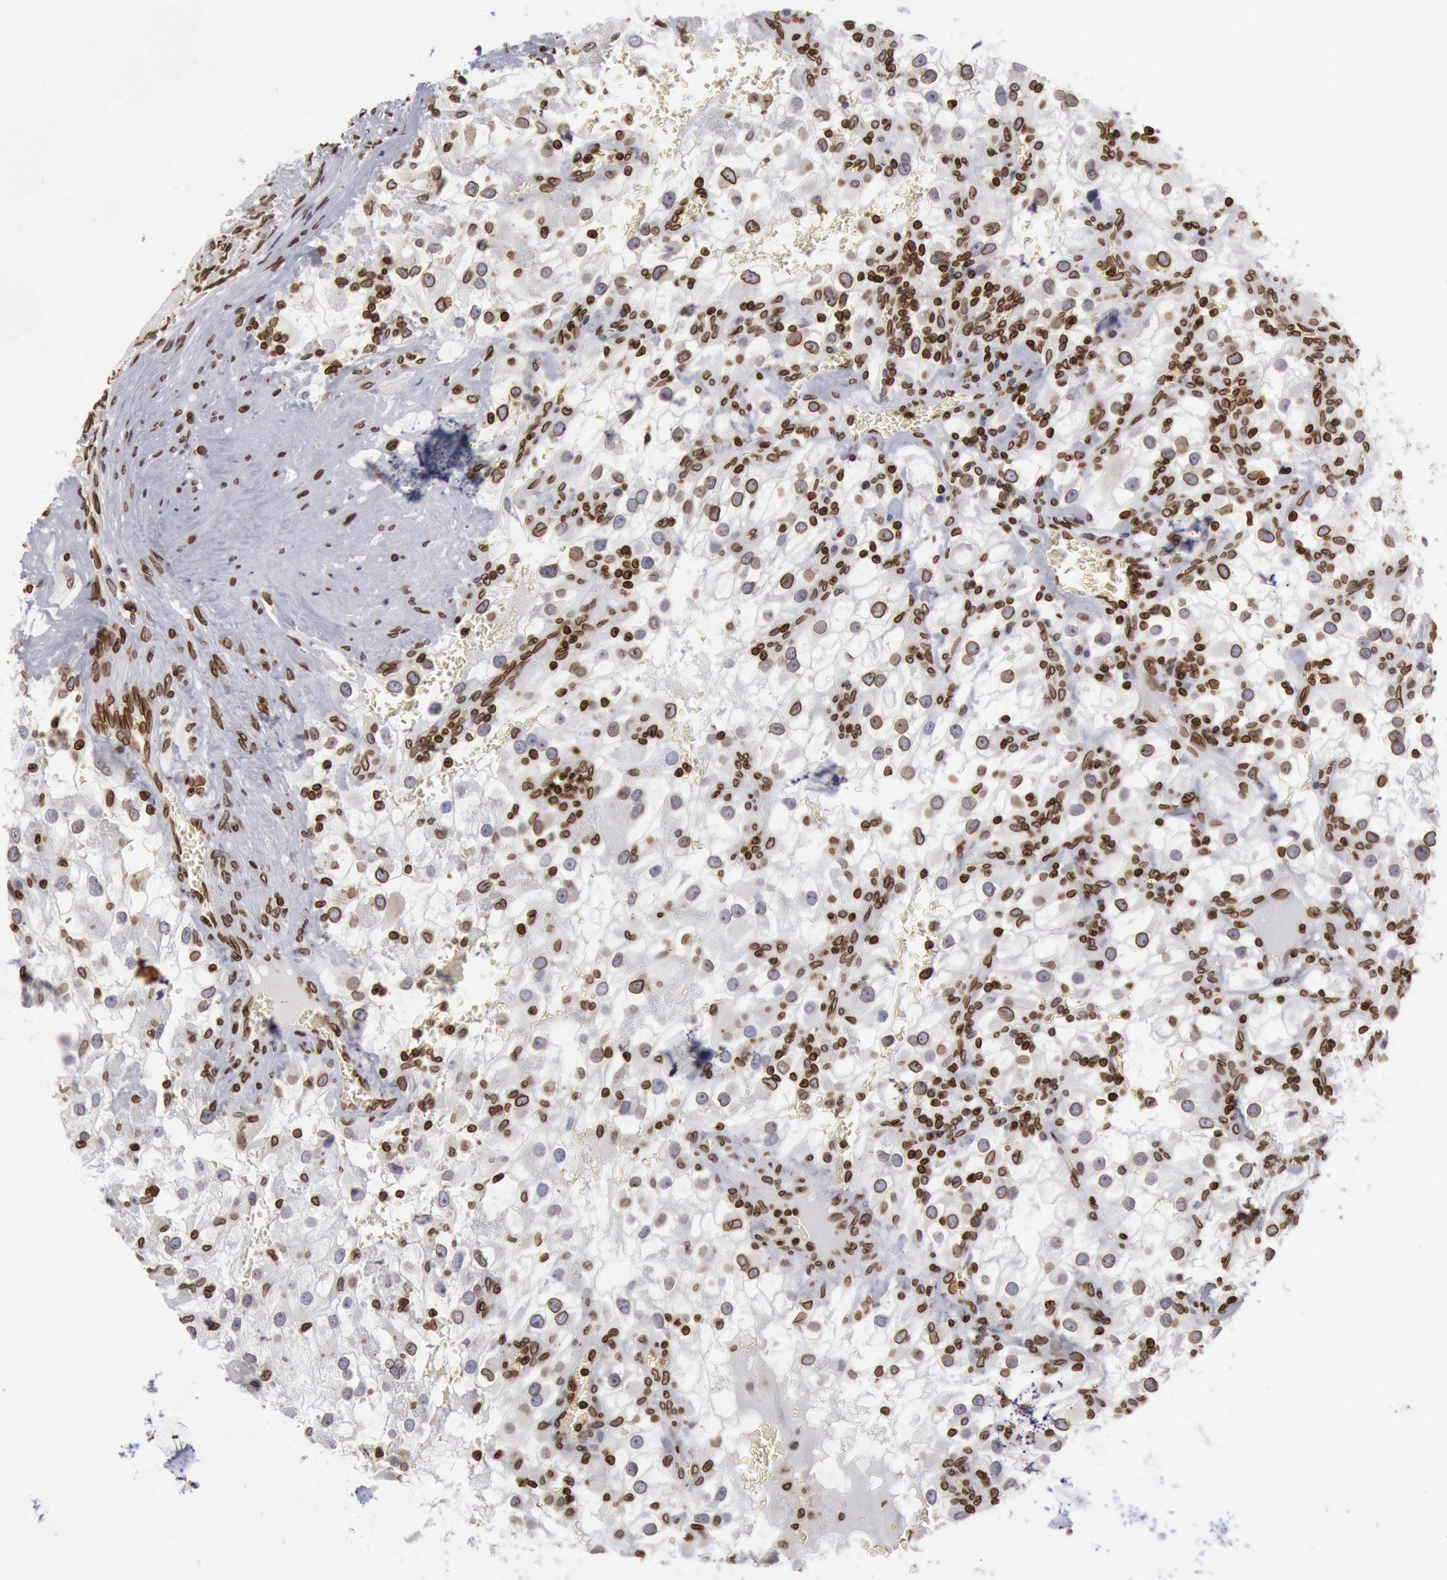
{"staining": {"intensity": "moderate", "quantity": "<25%", "location": "cytoplasmic/membranous,nuclear"}, "tissue": "renal cancer", "cell_type": "Tumor cells", "image_type": "cancer", "snomed": [{"axis": "morphology", "description": "Adenocarcinoma, NOS"}, {"axis": "topography", "description": "Kidney"}], "caption": "Human renal cancer stained with a brown dye shows moderate cytoplasmic/membranous and nuclear positive expression in about <25% of tumor cells.", "gene": "SUN2", "patient": {"sex": "female", "age": 52}}